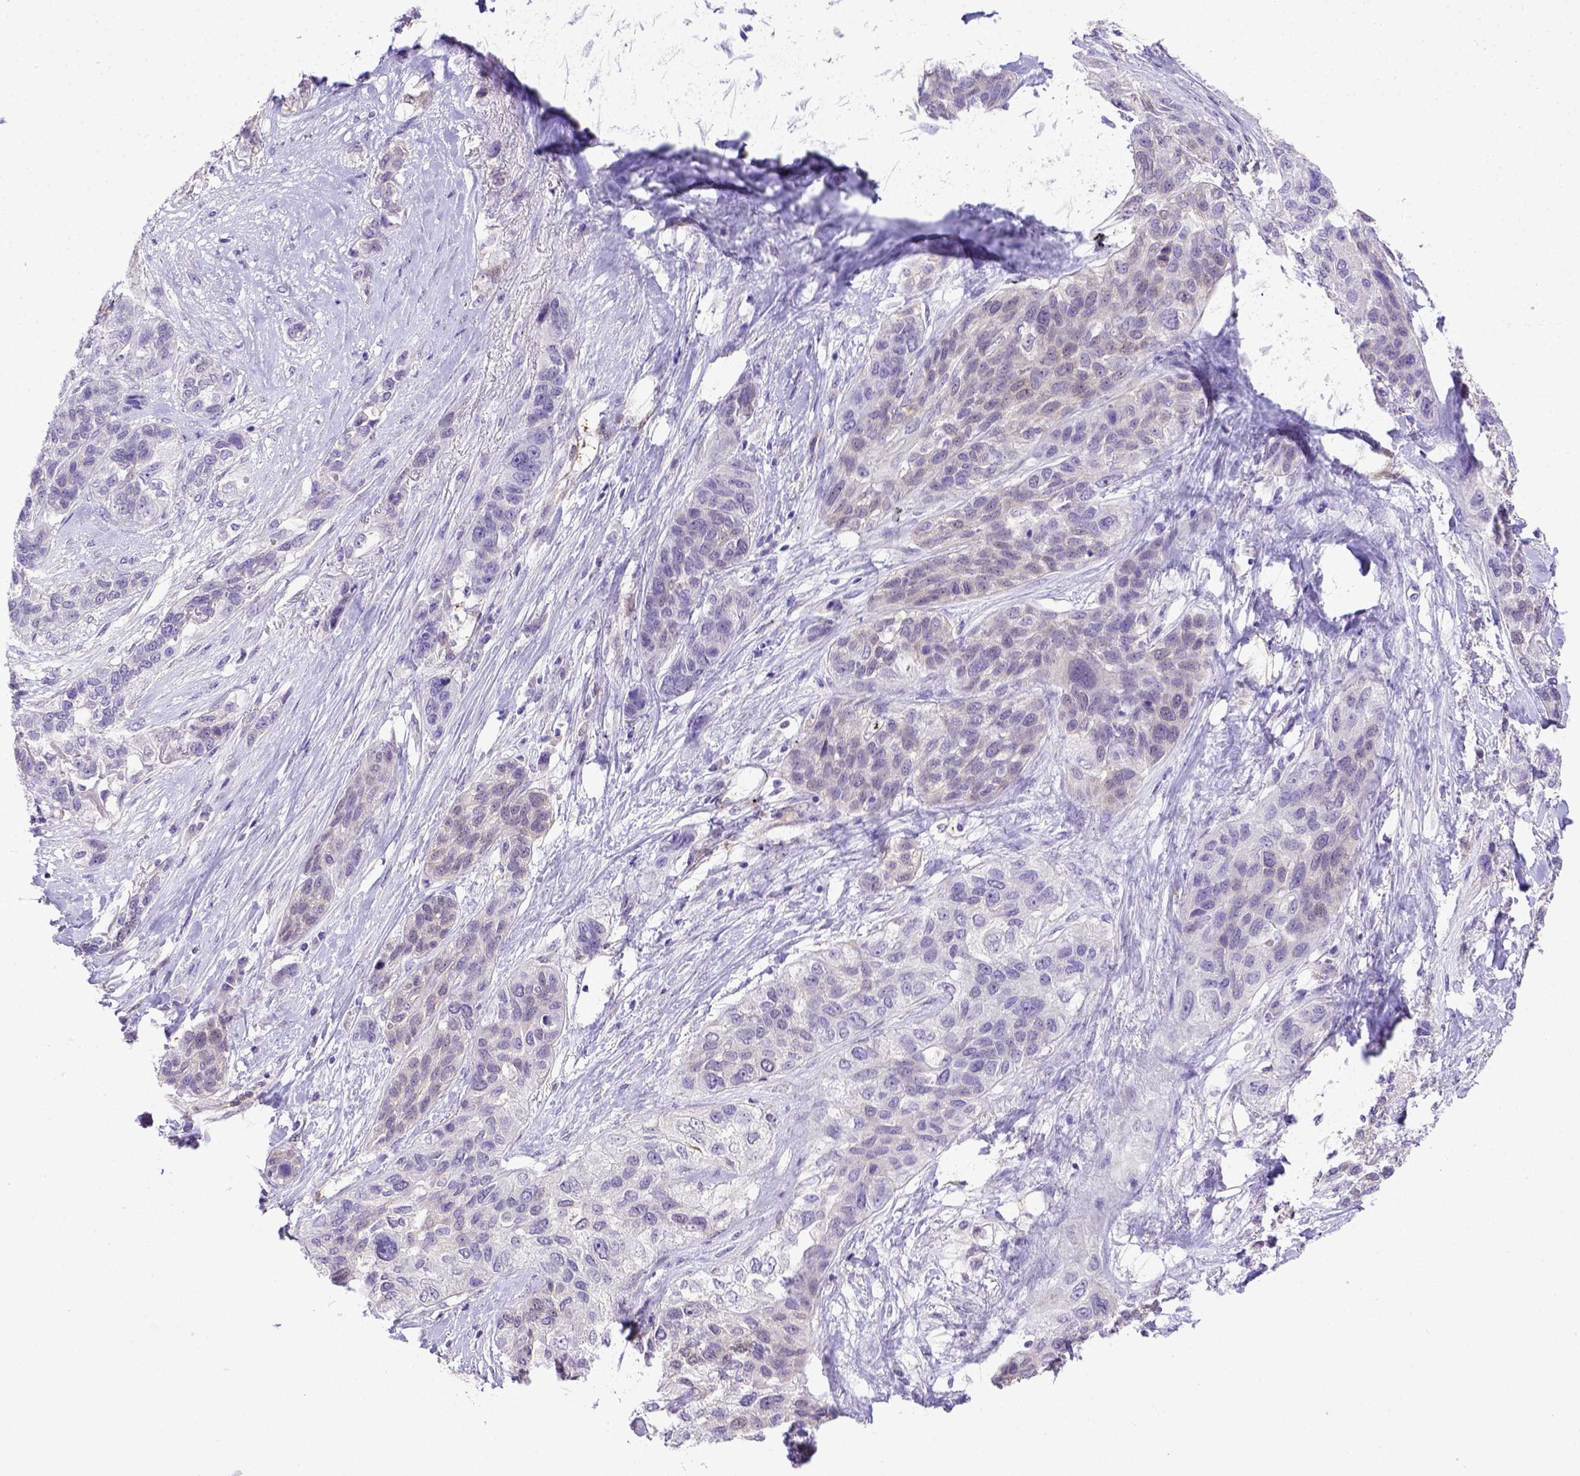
{"staining": {"intensity": "negative", "quantity": "none", "location": "none"}, "tissue": "lung cancer", "cell_type": "Tumor cells", "image_type": "cancer", "snomed": [{"axis": "morphology", "description": "Squamous cell carcinoma, NOS"}, {"axis": "topography", "description": "Lung"}], "caption": "IHC of lung cancer shows no expression in tumor cells.", "gene": "BTN1A1", "patient": {"sex": "female", "age": 70}}